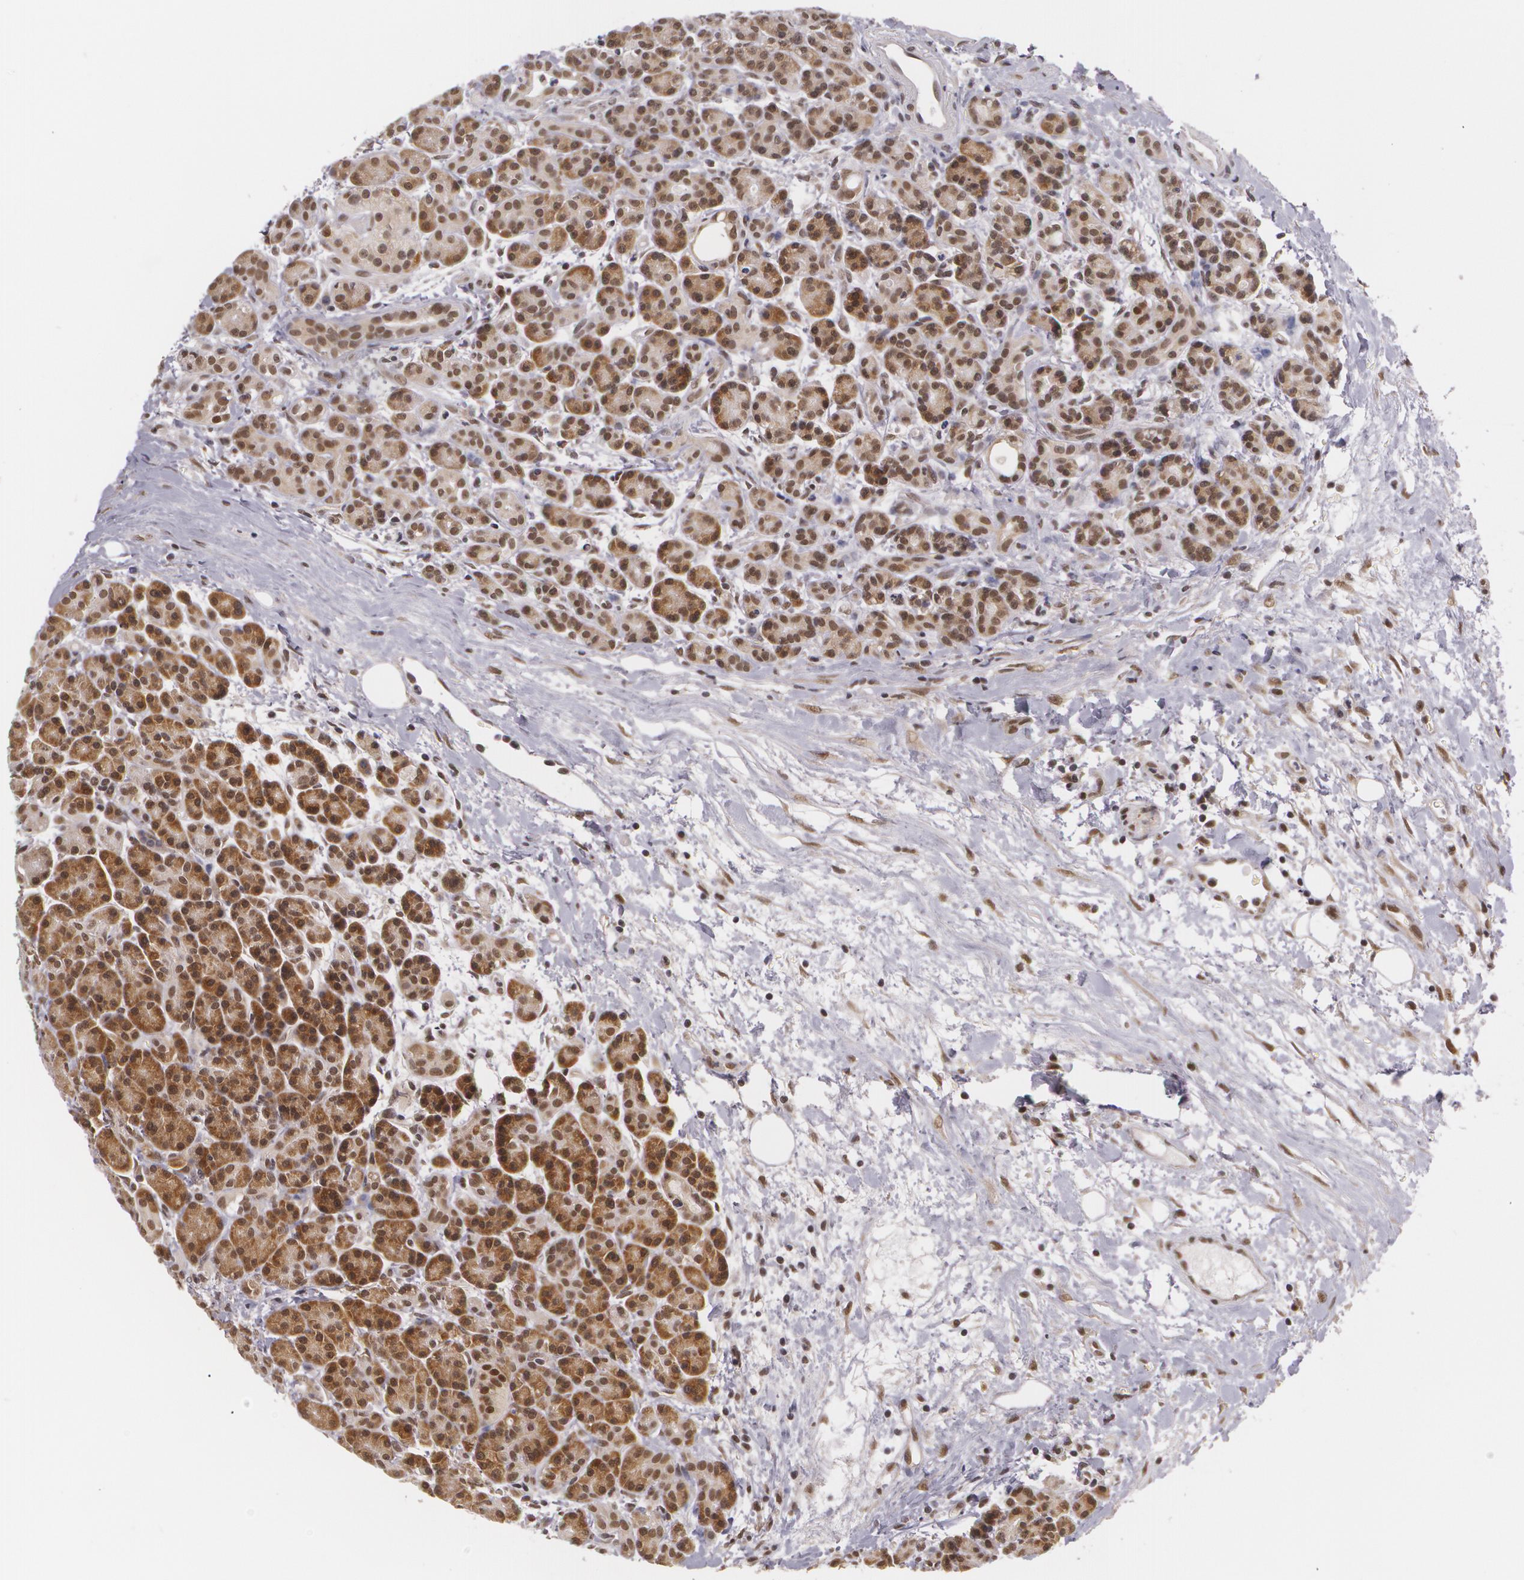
{"staining": {"intensity": "moderate", "quantity": ">75%", "location": "cytoplasmic/membranous,nuclear"}, "tissue": "pancreas", "cell_type": "Exocrine glandular cells", "image_type": "normal", "snomed": [{"axis": "morphology", "description": "Normal tissue, NOS"}, {"axis": "topography", "description": "Pancreas"}], "caption": "The micrograph reveals a brown stain indicating the presence of a protein in the cytoplasmic/membranous,nuclear of exocrine glandular cells in pancreas. Using DAB (3,3'-diaminobenzidine) (brown) and hematoxylin (blue) stains, captured at high magnification using brightfield microscopy.", "gene": "ALX1", "patient": {"sex": "female", "age": 77}}